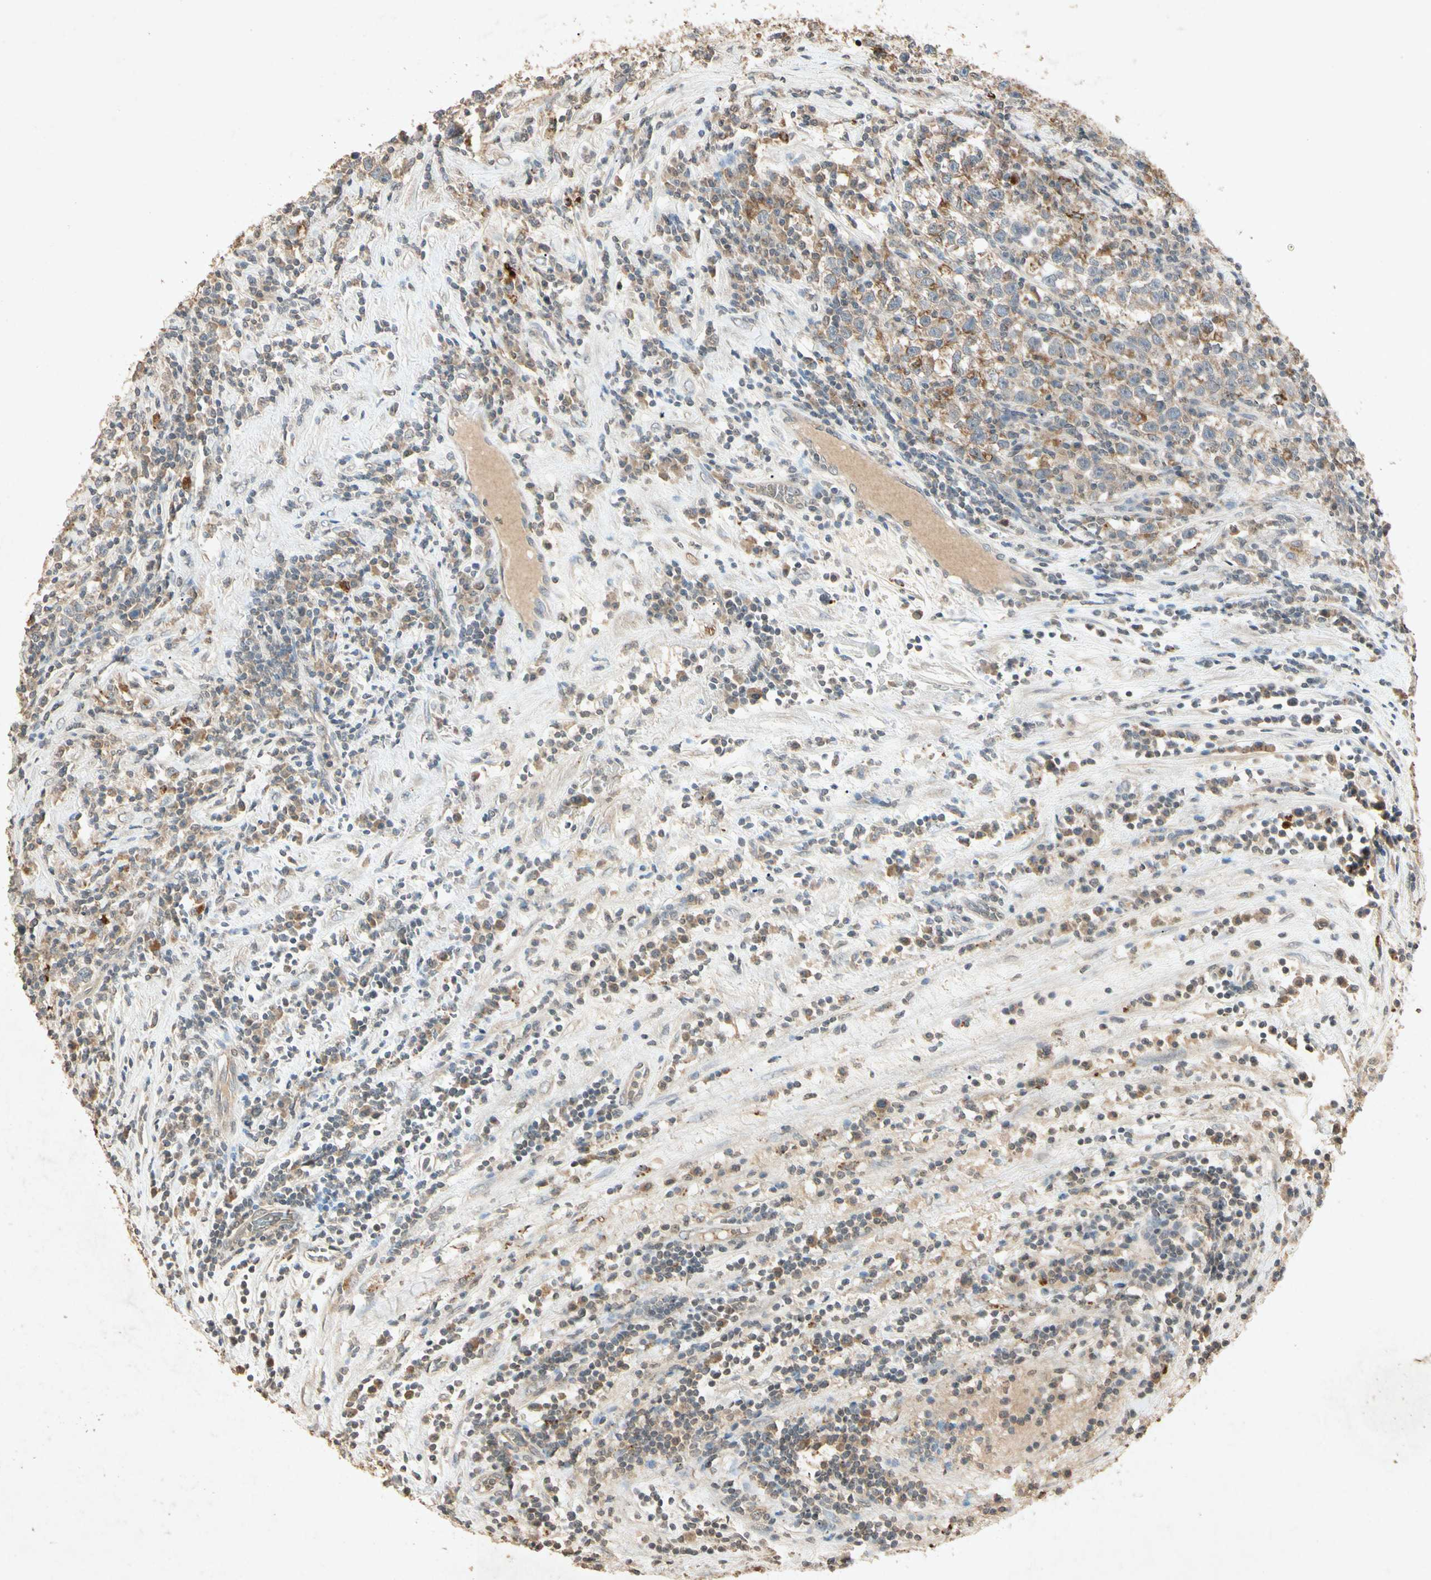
{"staining": {"intensity": "weak", "quantity": "25%-75%", "location": "cytoplasmic/membranous"}, "tissue": "testis cancer", "cell_type": "Tumor cells", "image_type": "cancer", "snomed": [{"axis": "morphology", "description": "Seminoma, NOS"}, {"axis": "topography", "description": "Testis"}], "caption": "DAB (3,3'-diaminobenzidine) immunohistochemical staining of testis cancer demonstrates weak cytoplasmic/membranous protein positivity in approximately 25%-75% of tumor cells.", "gene": "MSRB1", "patient": {"sex": "male", "age": 43}}